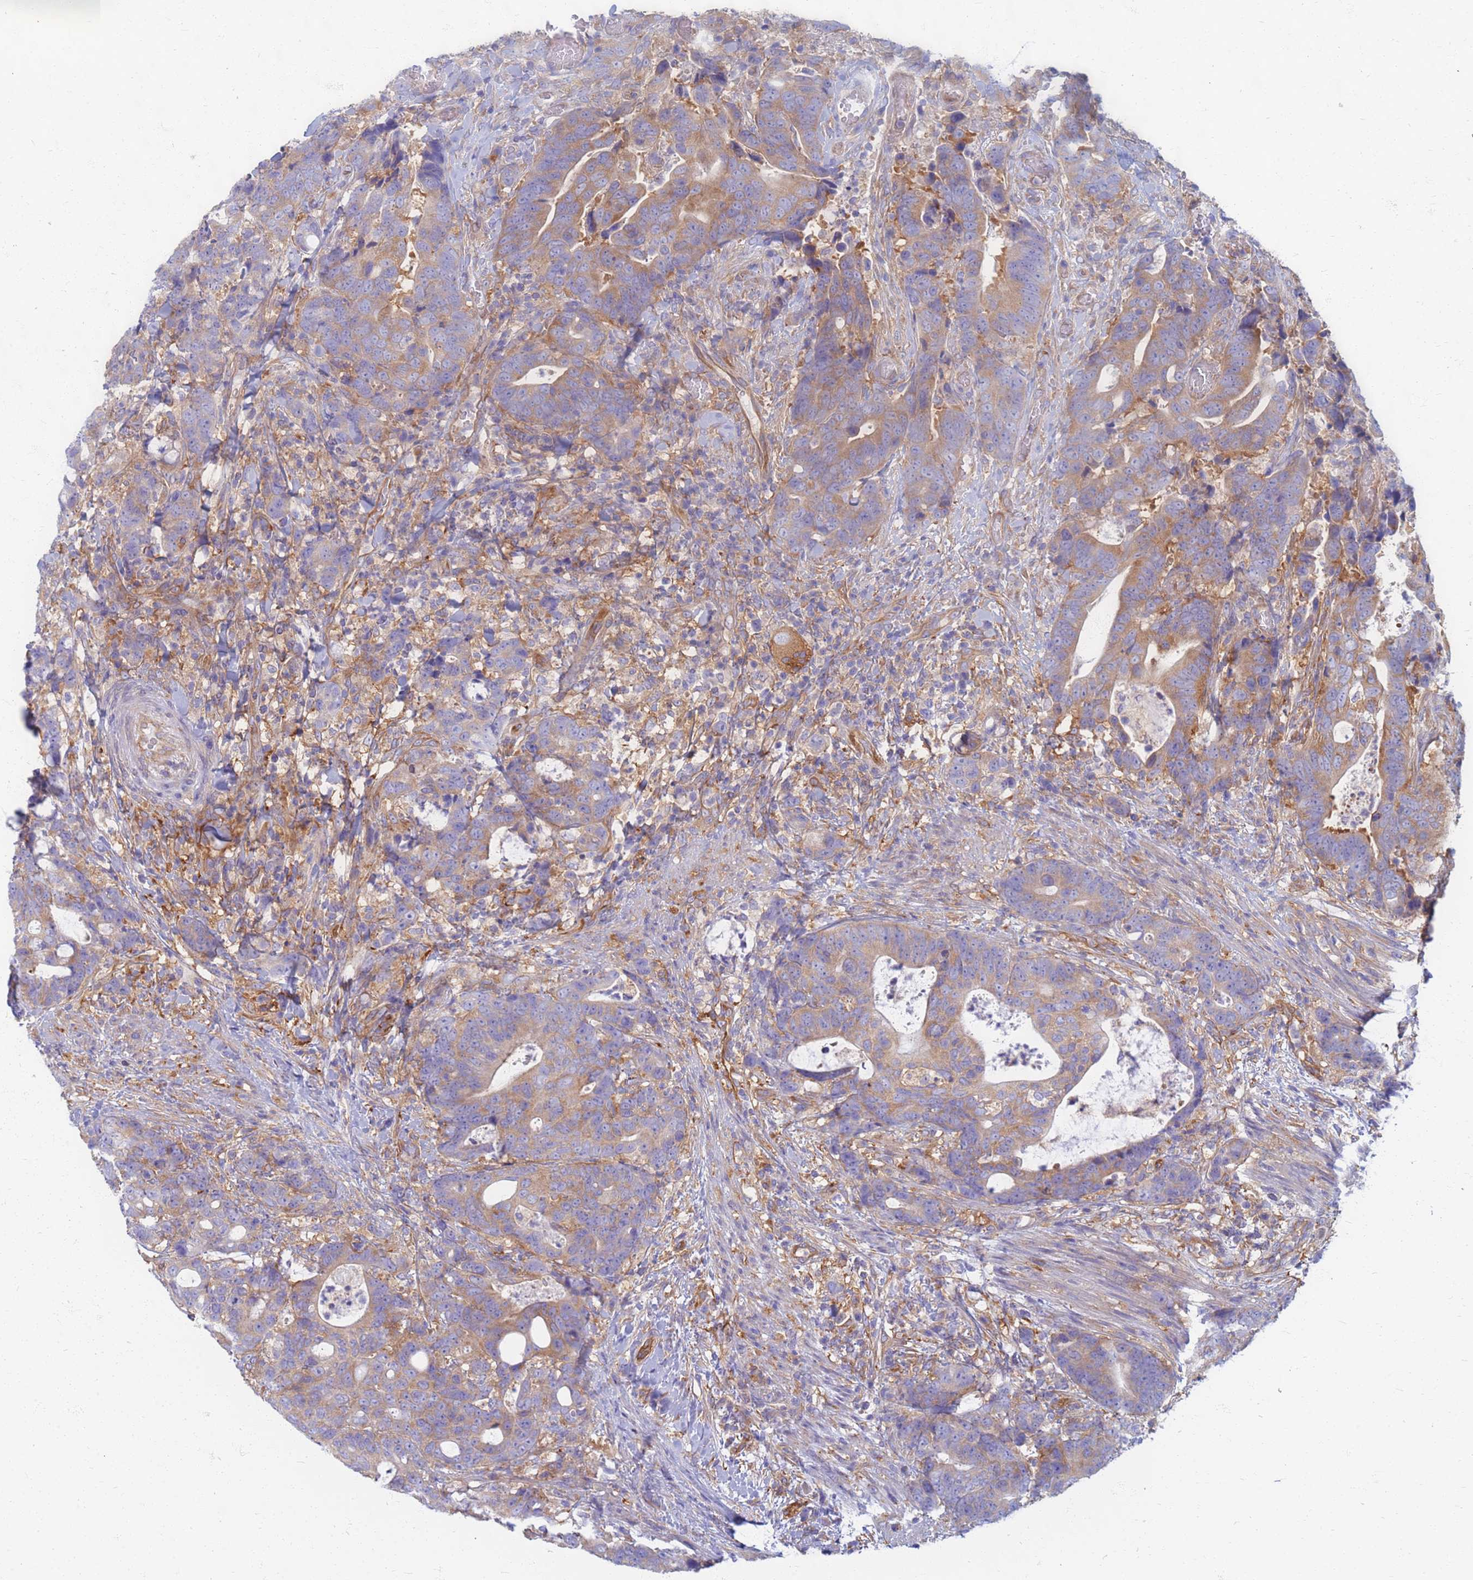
{"staining": {"intensity": "weak", "quantity": ">75%", "location": "cytoplasmic/membranous"}, "tissue": "colorectal cancer", "cell_type": "Tumor cells", "image_type": "cancer", "snomed": [{"axis": "morphology", "description": "Adenocarcinoma, NOS"}, {"axis": "topography", "description": "Colon"}], "caption": "The histopathology image demonstrates staining of colorectal cancer (adenocarcinoma), revealing weak cytoplasmic/membranous protein staining (brown color) within tumor cells.", "gene": "EEA1", "patient": {"sex": "female", "age": 82}}